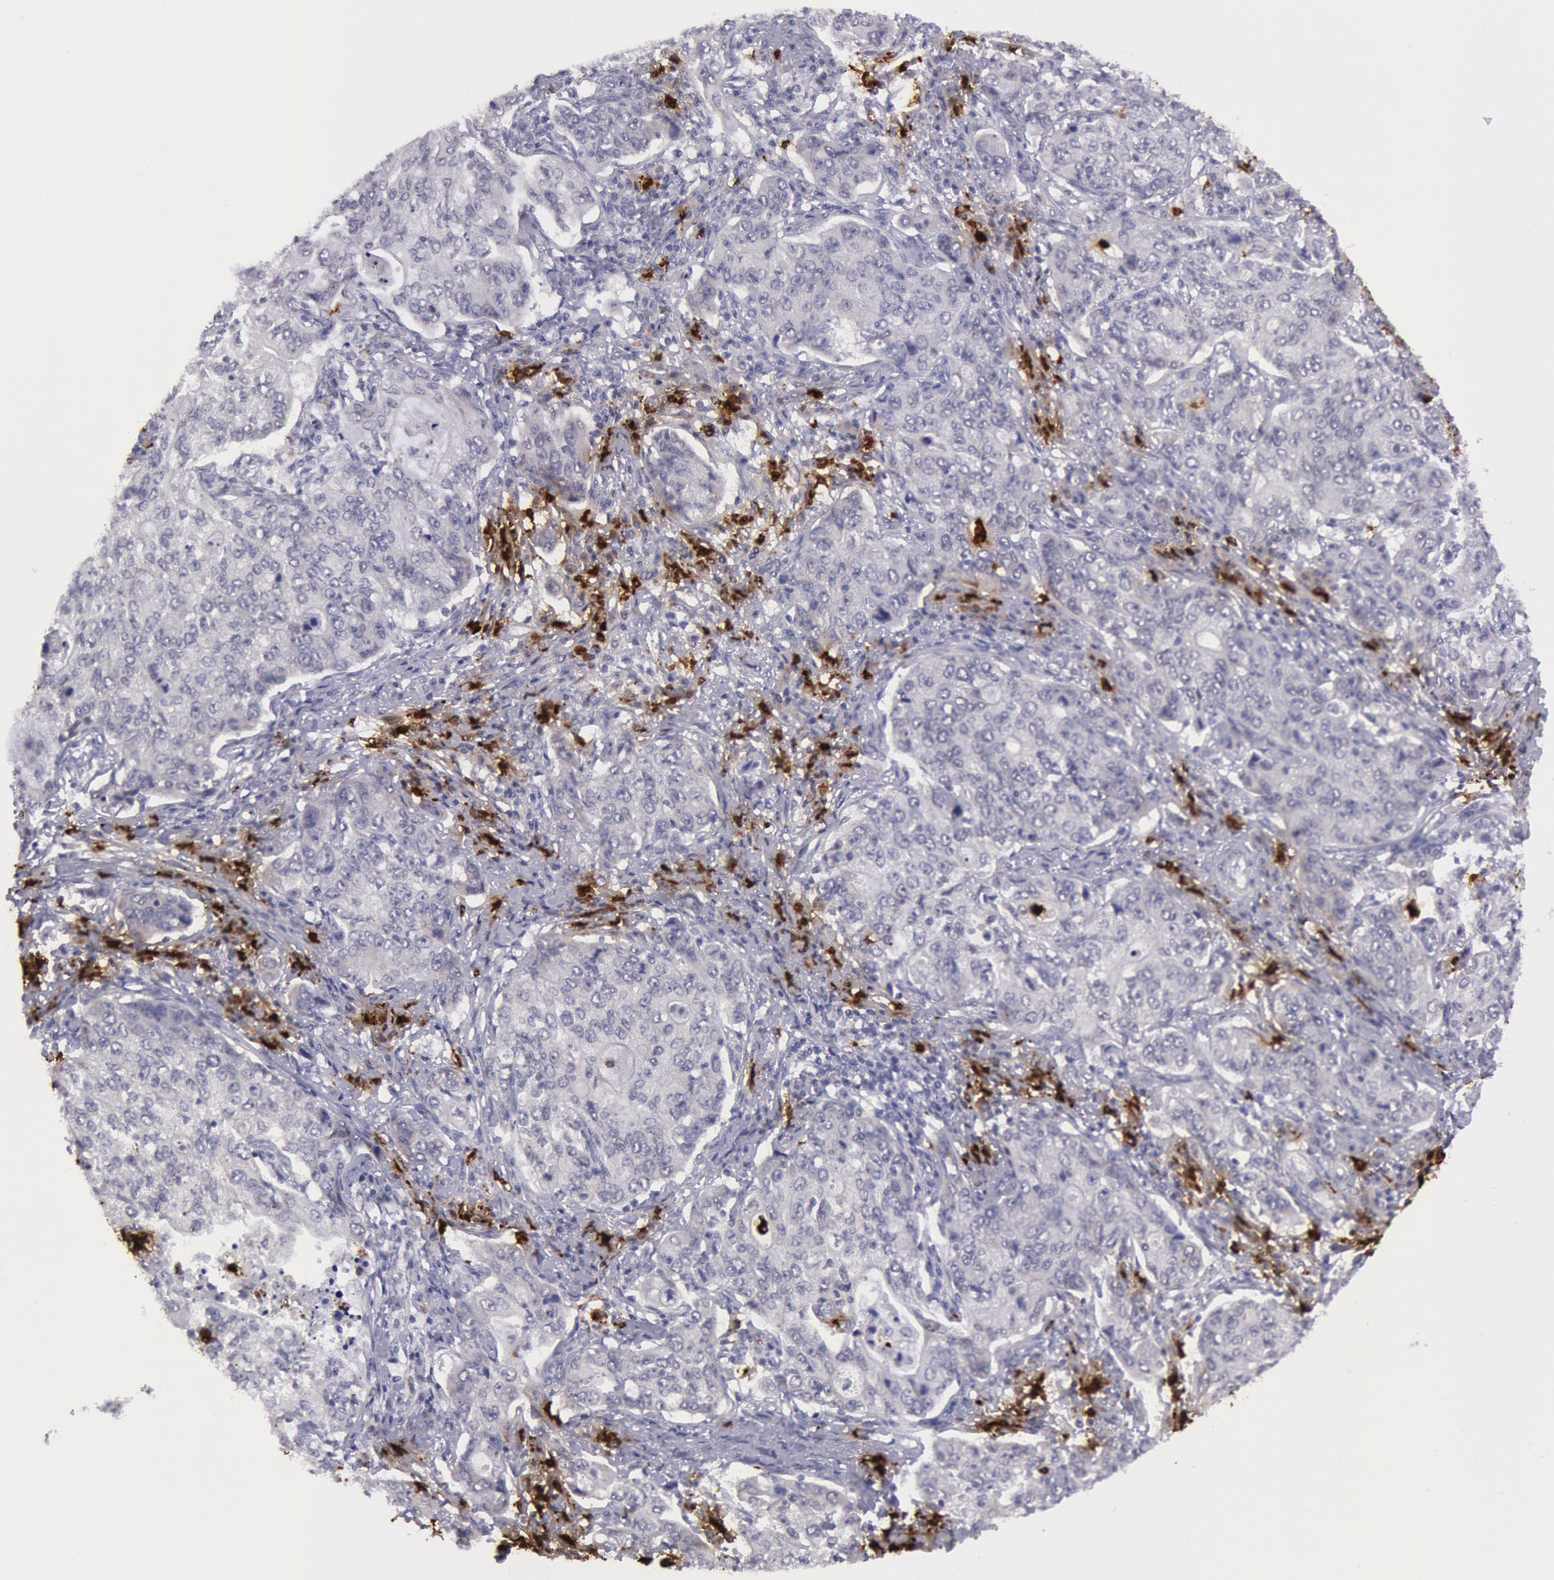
{"staining": {"intensity": "negative", "quantity": "none", "location": "none"}, "tissue": "stomach cancer", "cell_type": "Tumor cells", "image_type": "cancer", "snomed": [{"axis": "morphology", "description": "Adenocarcinoma, NOS"}, {"axis": "topography", "description": "Esophagus"}, {"axis": "topography", "description": "Stomach"}], "caption": "Human stomach cancer stained for a protein using immunohistochemistry (IHC) shows no staining in tumor cells.", "gene": "KDM6A", "patient": {"sex": "male", "age": 74}}